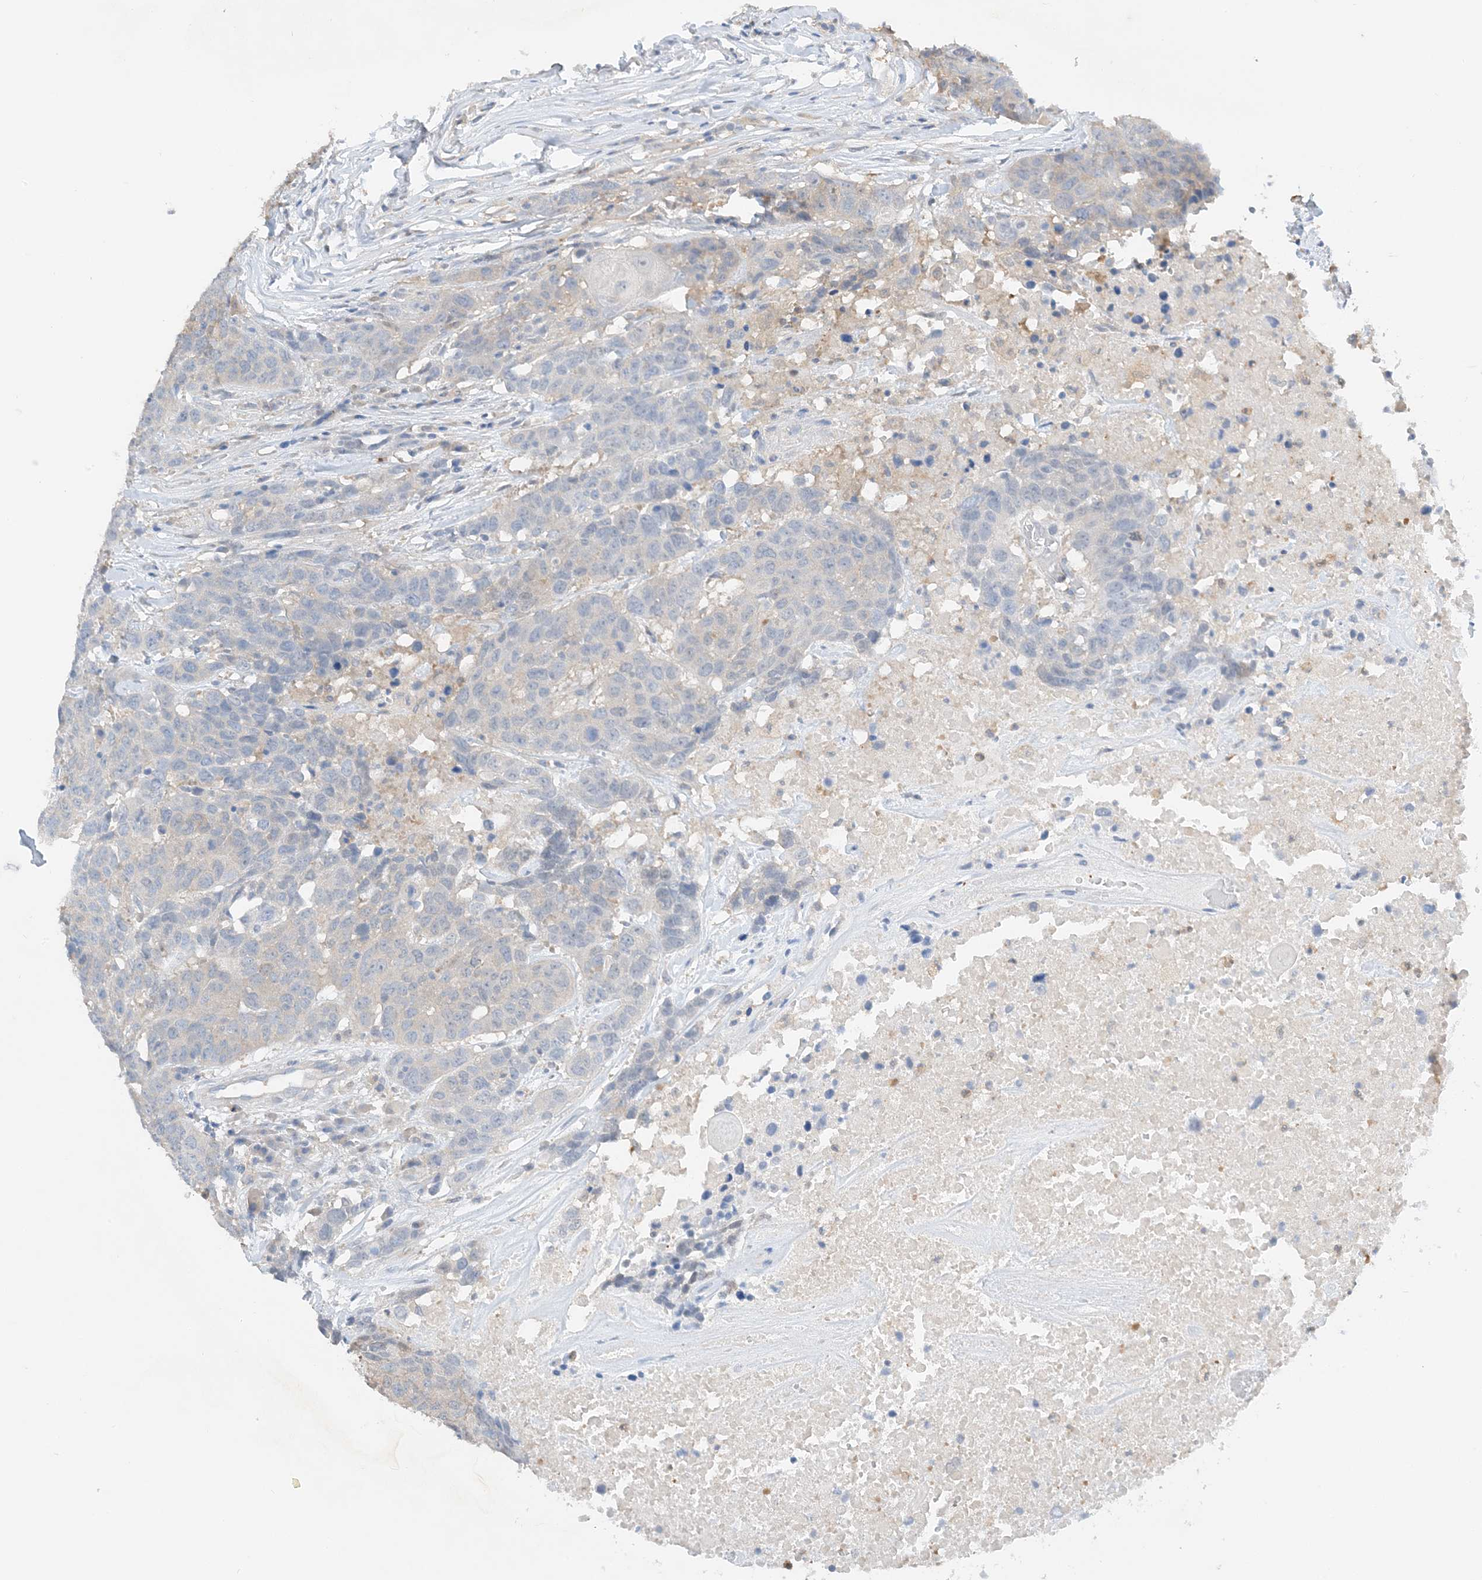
{"staining": {"intensity": "negative", "quantity": "none", "location": "none"}, "tissue": "head and neck cancer", "cell_type": "Tumor cells", "image_type": "cancer", "snomed": [{"axis": "morphology", "description": "Squamous cell carcinoma, NOS"}, {"axis": "topography", "description": "Head-Neck"}], "caption": "The histopathology image displays no staining of tumor cells in head and neck cancer (squamous cell carcinoma).", "gene": "KIFBP", "patient": {"sex": "male", "age": 66}}